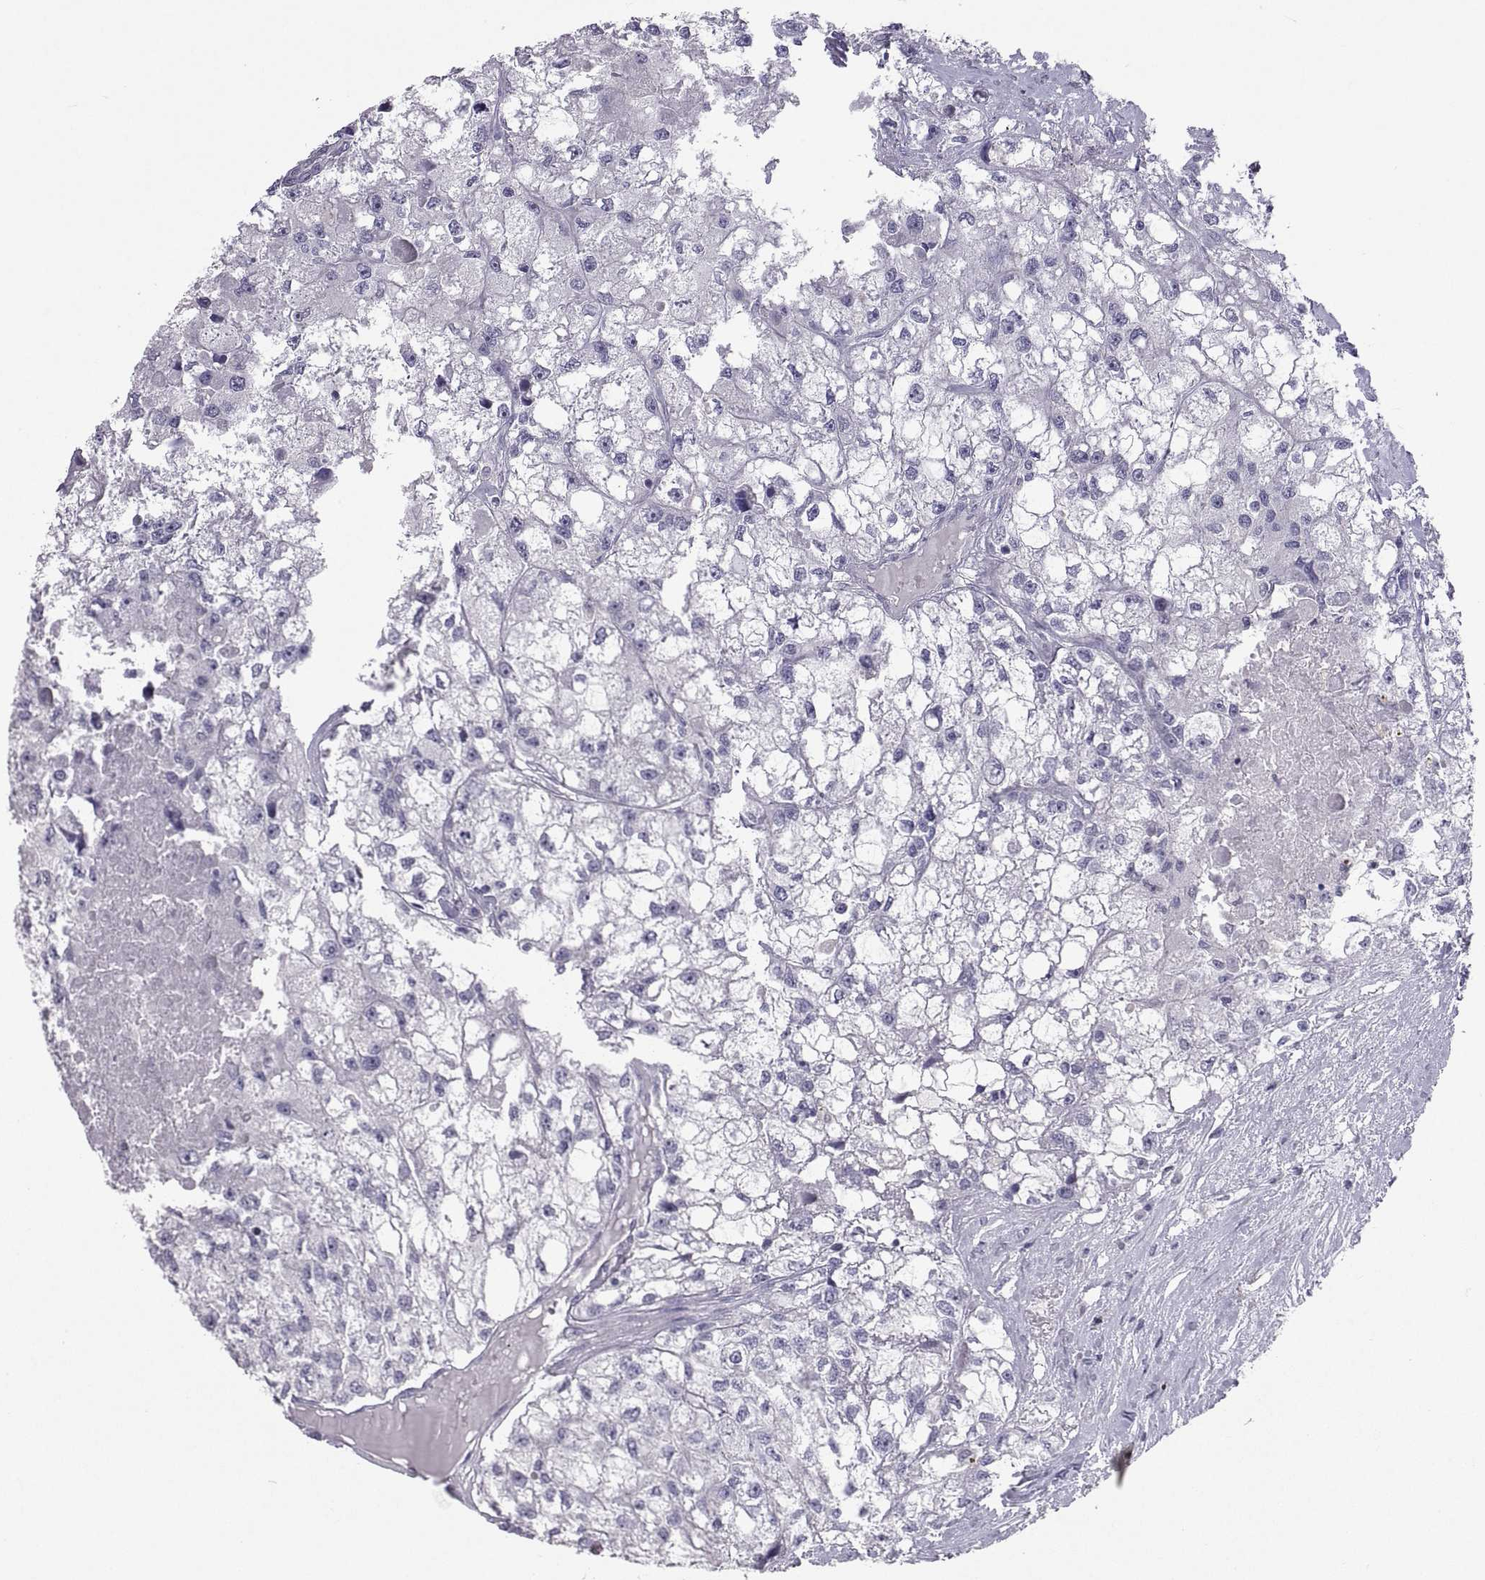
{"staining": {"intensity": "negative", "quantity": "none", "location": "none"}, "tissue": "renal cancer", "cell_type": "Tumor cells", "image_type": "cancer", "snomed": [{"axis": "morphology", "description": "Adenocarcinoma, NOS"}, {"axis": "topography", "description": "Kidney"}], "caption": "A high-resolution histopathology image shows immunohistochemistry staining of renal cancer (adenocarcinoma), which exhibits no significant expression in tumor cells.", "gene": "IGSF1", "patient": {"sex": "male", "age": 56}}